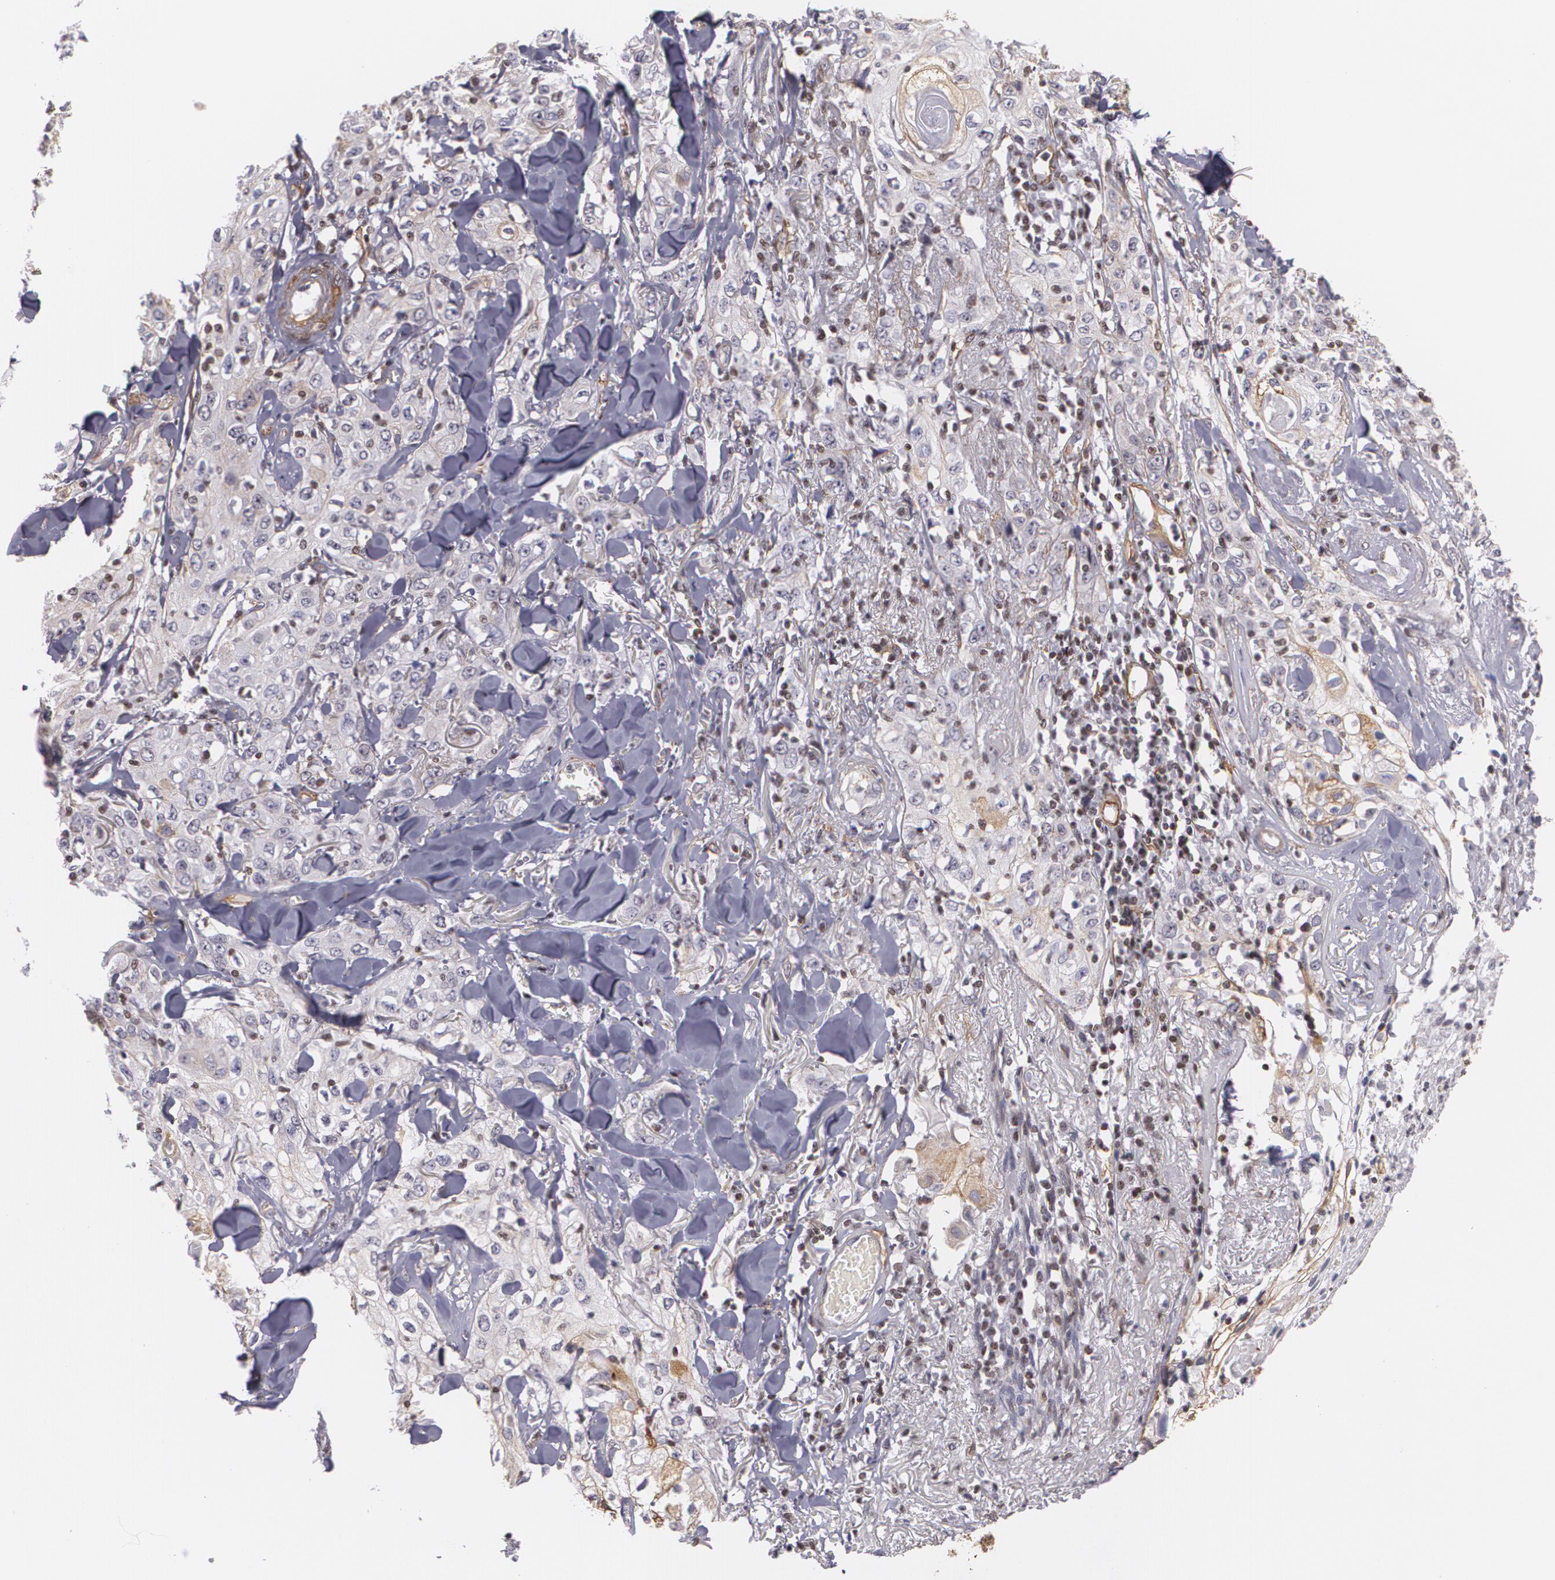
{"staining": {"intensity": "moderate", "quantity": "<25%", "location": "cytoplasmic/membranous"}, "tissue": "skin cancer", "cell_type": "Tumor cells", "image_type": "cancer", "snomed": [{"axis": "morphology", "description": "Squamous cell carcinoma, NOS"}, {"axis": "topography", "description": "Skin"}], "caption": "Skin cancer stained for a protein exhibits moderate cytoplasmic/membranous positivity in tumor cells.", "gene": "VAMP1", "patient": {"sex": "male", "age": 65}}